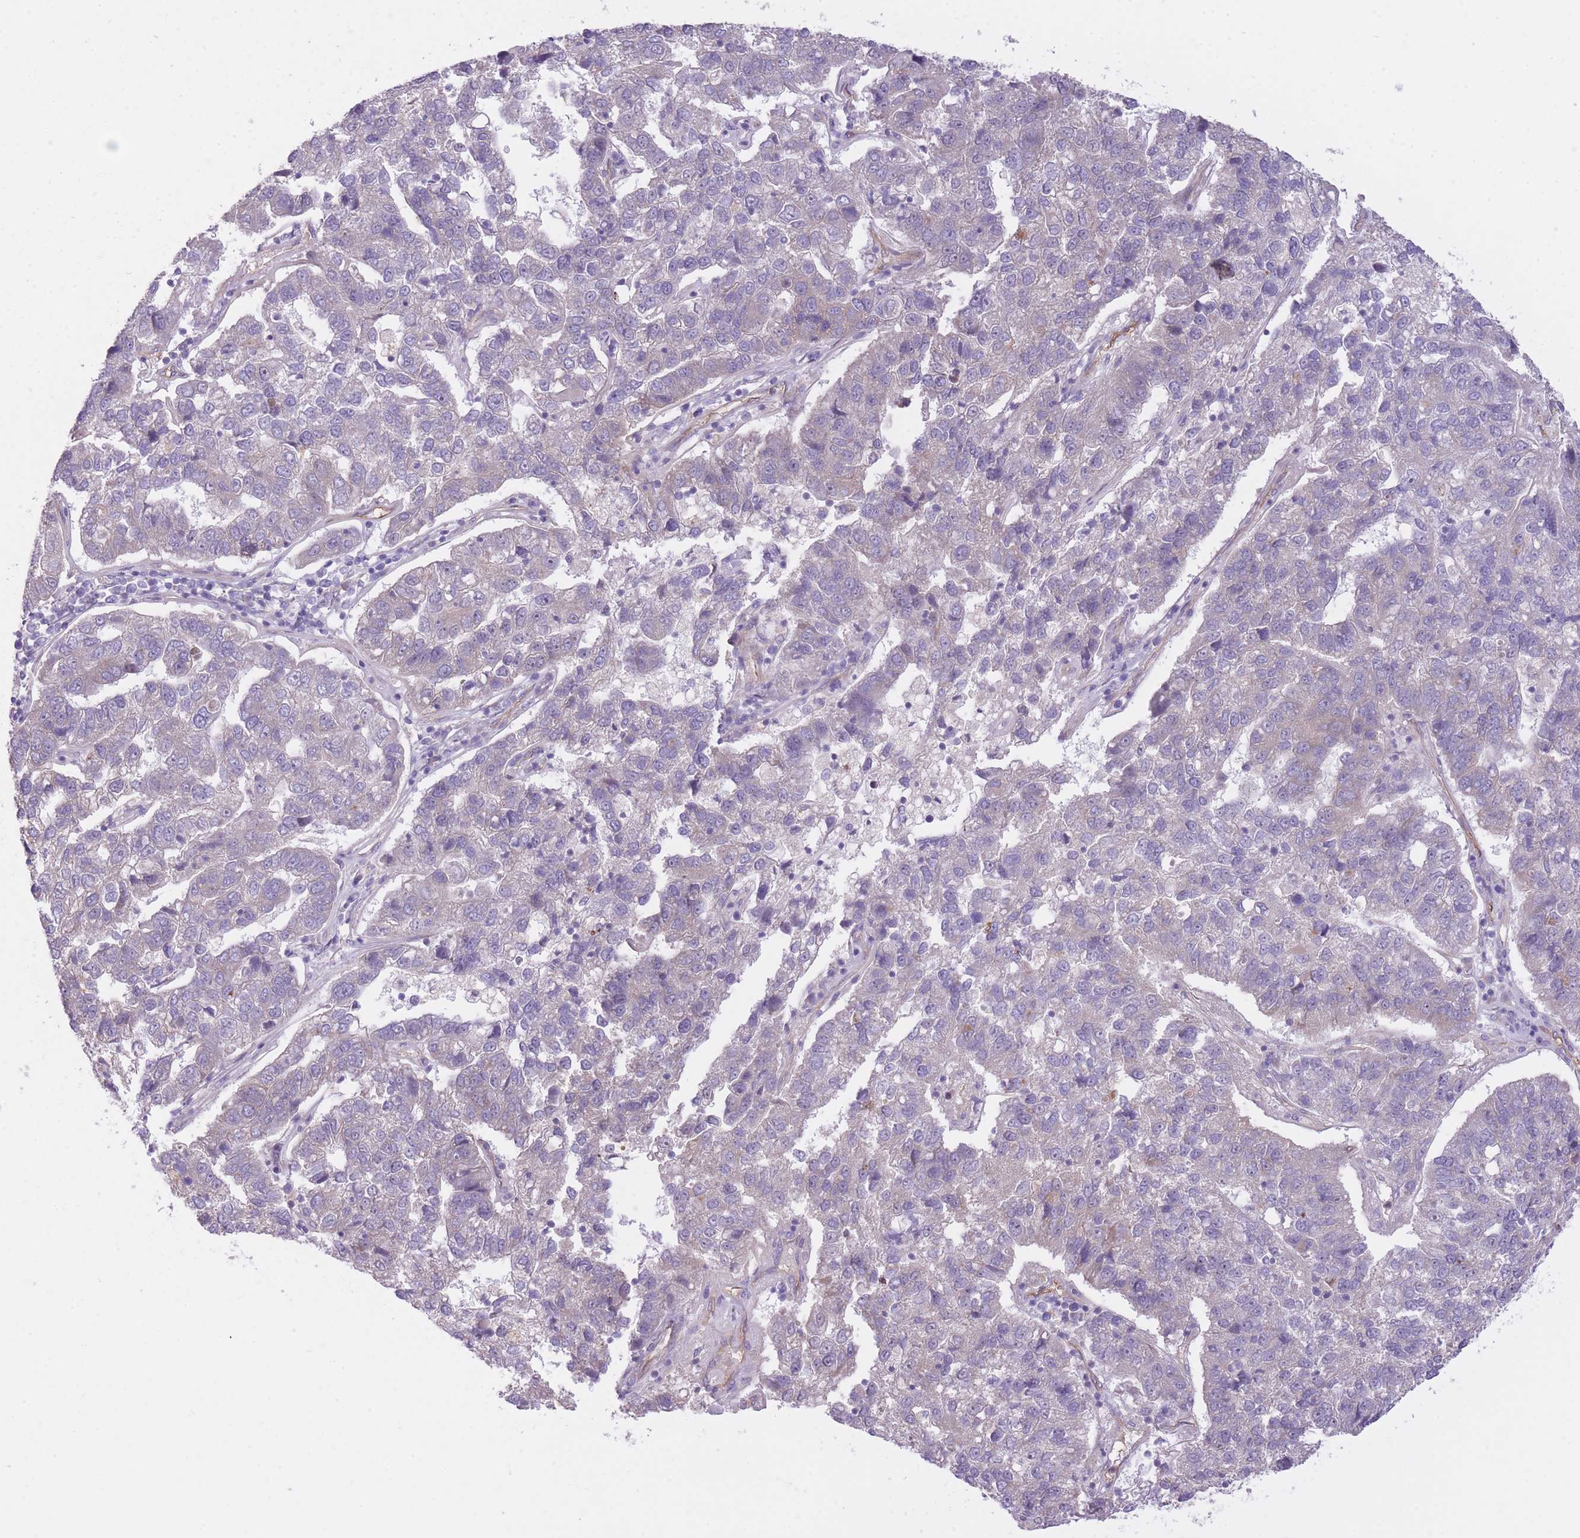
{"staining": {"intensity": "negative", "quantity": "none", "location": "none"}, "tissue": "pancreatic cancer", "cell_type": "Tumor cells", "image_type": "cancer", "snomed": [{"axis": "morphology", "description": "Adenocarcinoma, NOS"}, {"axis": "topography", "description": "Pancreas"}], "caption": "Immunohistochemistry of pancreatic cancer reveals no staining in tumor cells.", "gene": "REV1", "patient": {"sex": "female", "age": 61}}